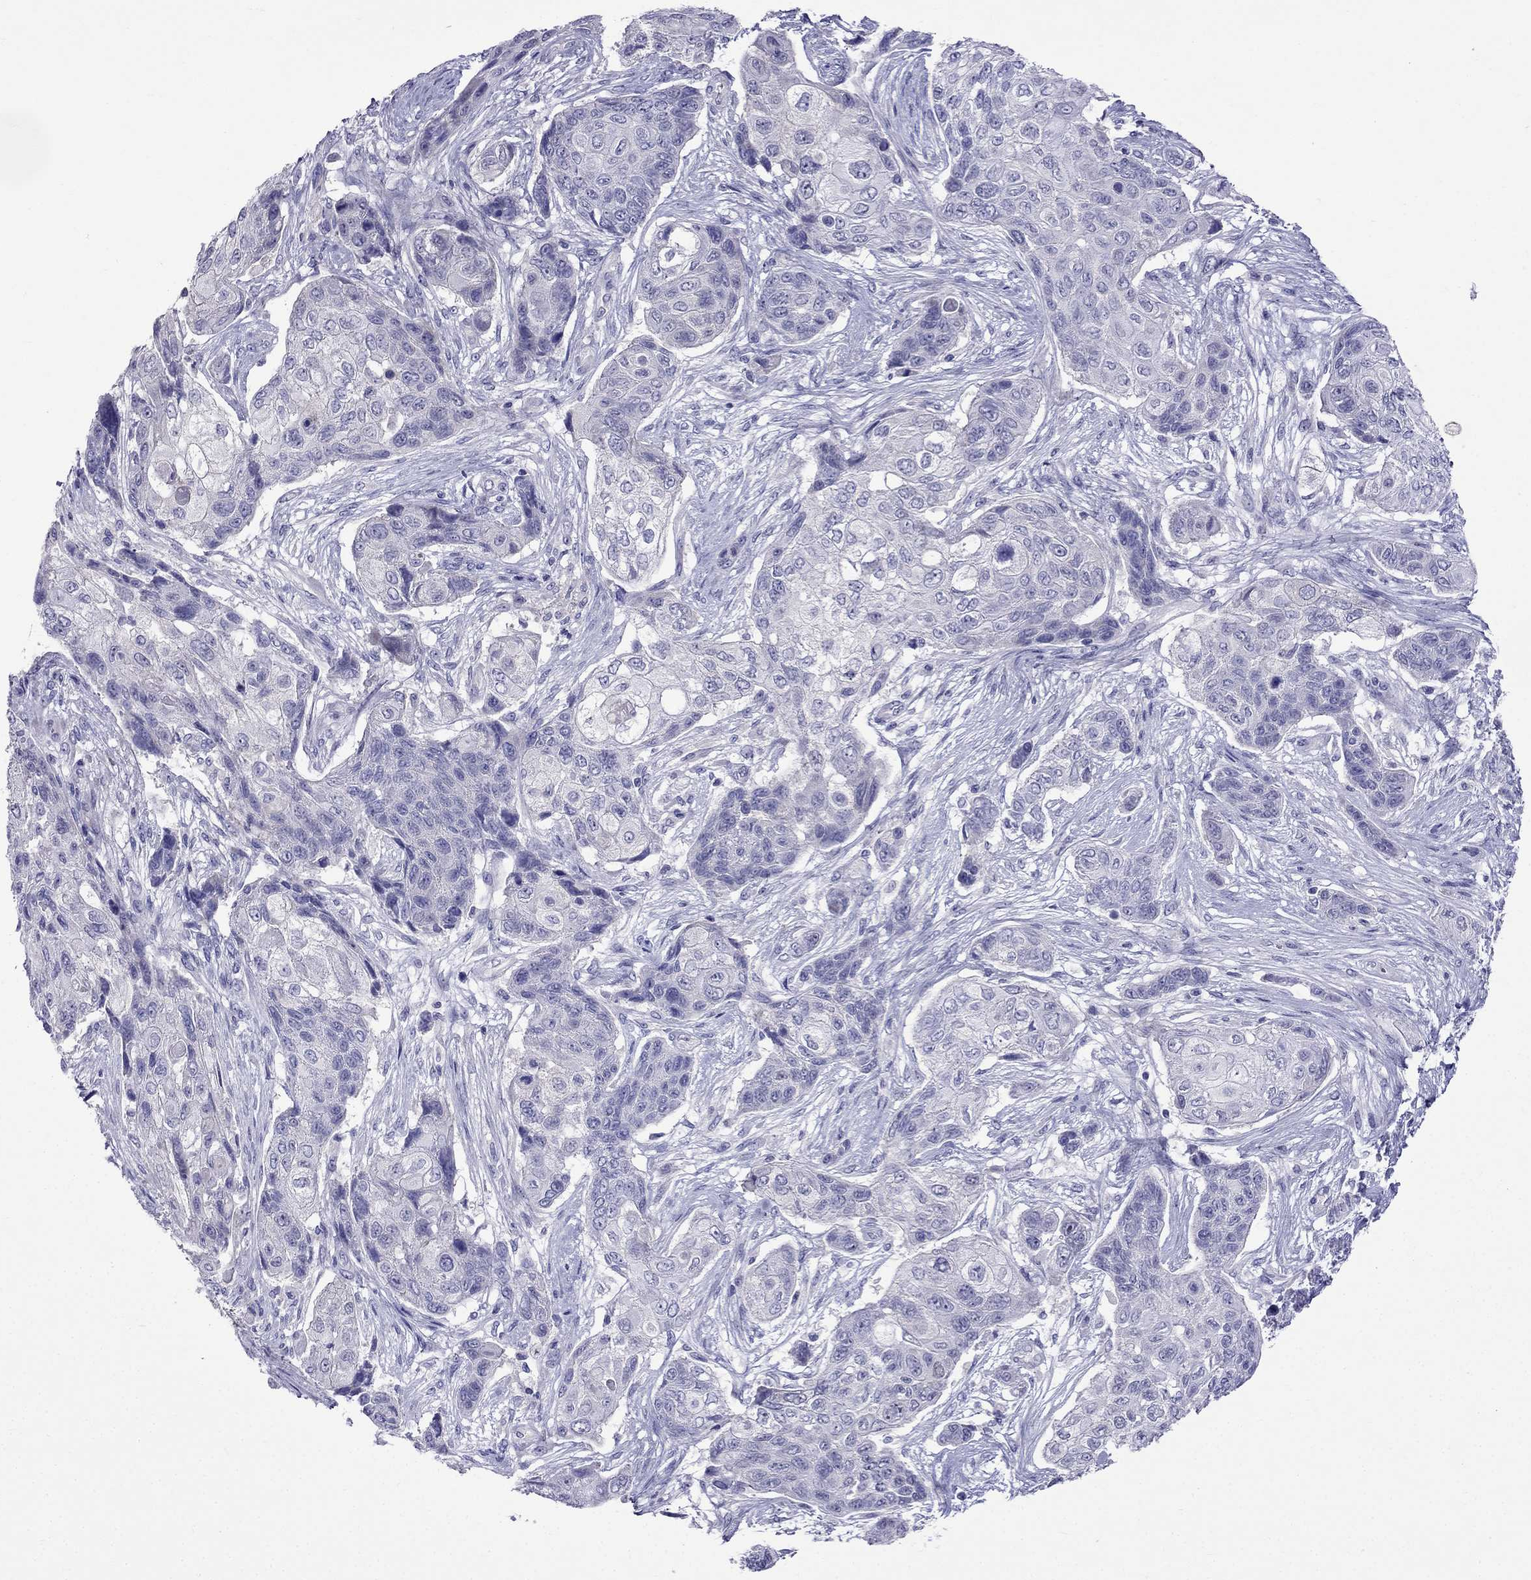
{"staining": {"intensity": "negative", "quantity": "none", "location": "none"}, "tissue": "lung cancer", "cell_type": "Tumor cells", "image_type": "cancer", "snomed": [{"axis": "morphology", "description": "Squamous cell carcinoma, NOS"}, {"axis": "topography", "description": "Lung"}], "caption": "Image shows no significant protein positivity in tumor cells of lung squamous cell carcinoma.", "gene": "PATE1", "patient": {"sex": "male", "age": 69}}